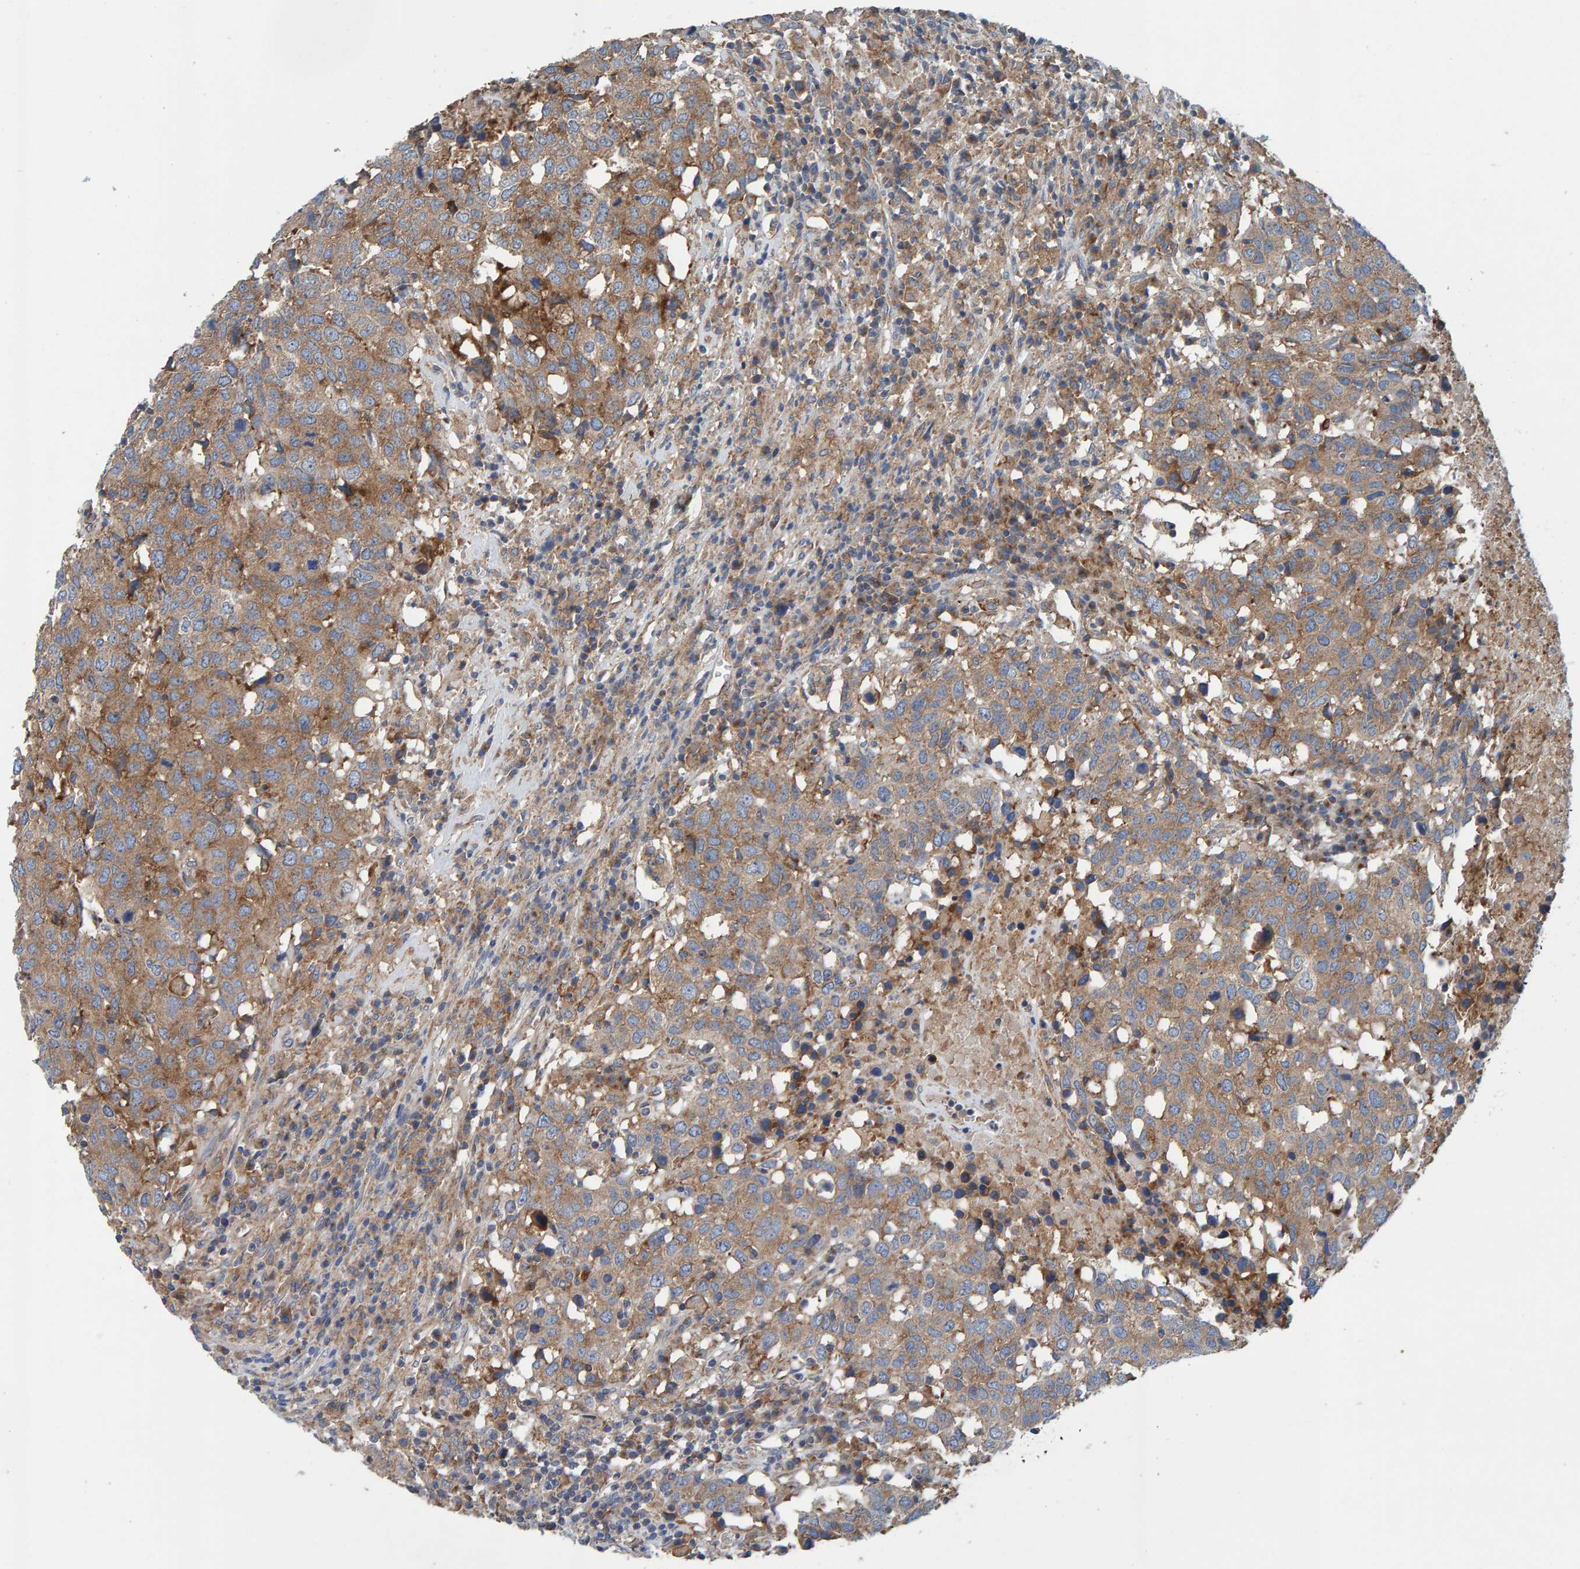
{"staining": {"intensity": "moderate", "quantity": ">75%", "location": "cytoplasmic/membranous"}, "tissue": "head and neck cancer", "cell_type": "Tumor cells", "image_type": "cancer", "snomed": [{"axis": "morphology", "description": "Squamous cell carcinoma, NOS"}, {"axis": "topography", "description": "Head-Neck"}], "caption": "Head and neck cancer stained with a protein marker displays moderate staining in tumor cells.", "gene": "MKLN1", "patient": {"sex": "male", "age": 66}}